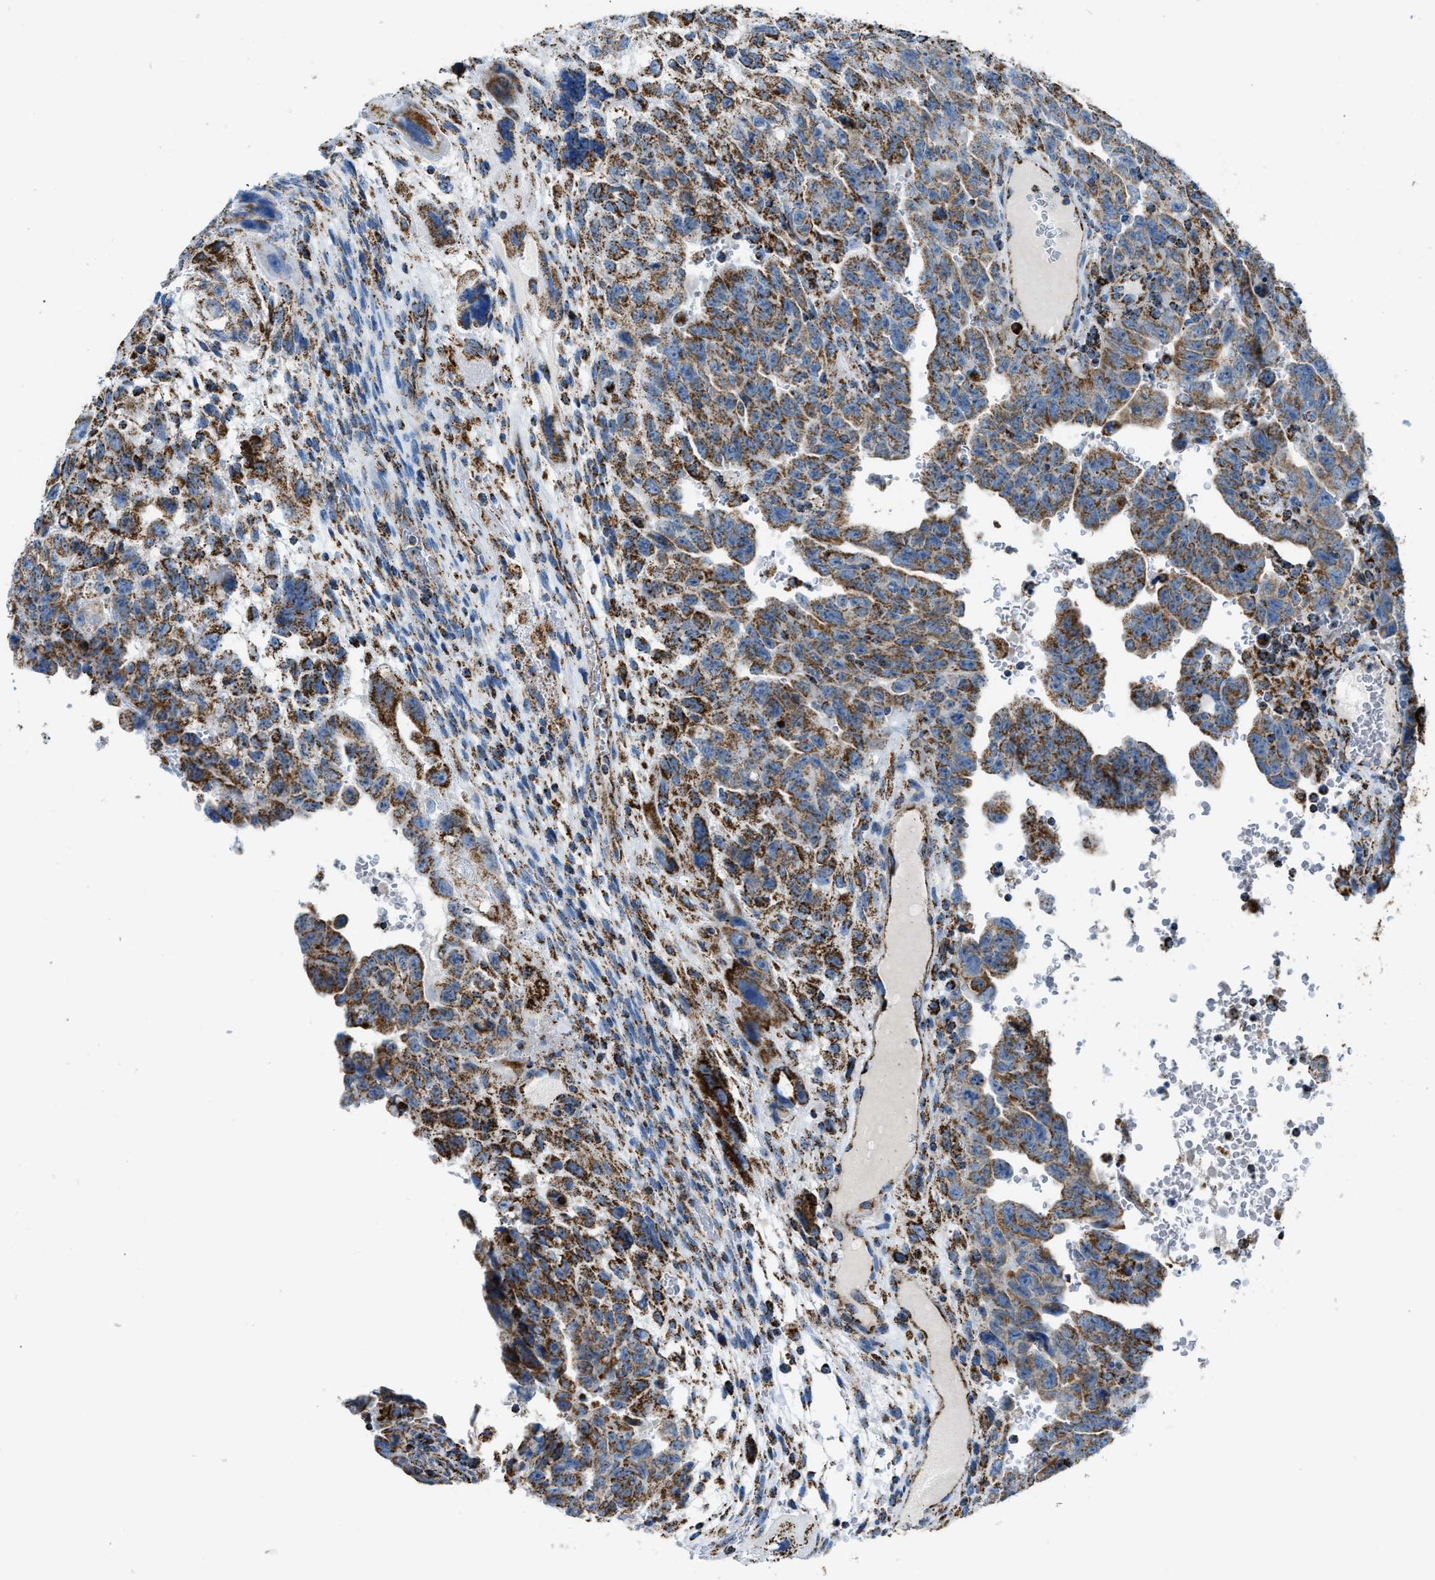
{"staining": {"intensity": "strong", "quantity": ">75%", "location": "cytoplasmic/membranous"}, "tissue": "testis cancer", "cell_type": "Tumor cells", "image_type": "cancer", "snomed": [{"axis": "morphology", "description": "Carcinoma, Embryonal, NOS"}, {"axis": "topography", "description": "Testis"}], "caption": "Protein positivity by immunohistochemistry exhibits strong cytoplasmic/membranous positivity in approximately >75% of tumor cells in testis embryonal carcinoma.", "gene": "ETFB", "patient": {"sex": "male", "age": 28}}